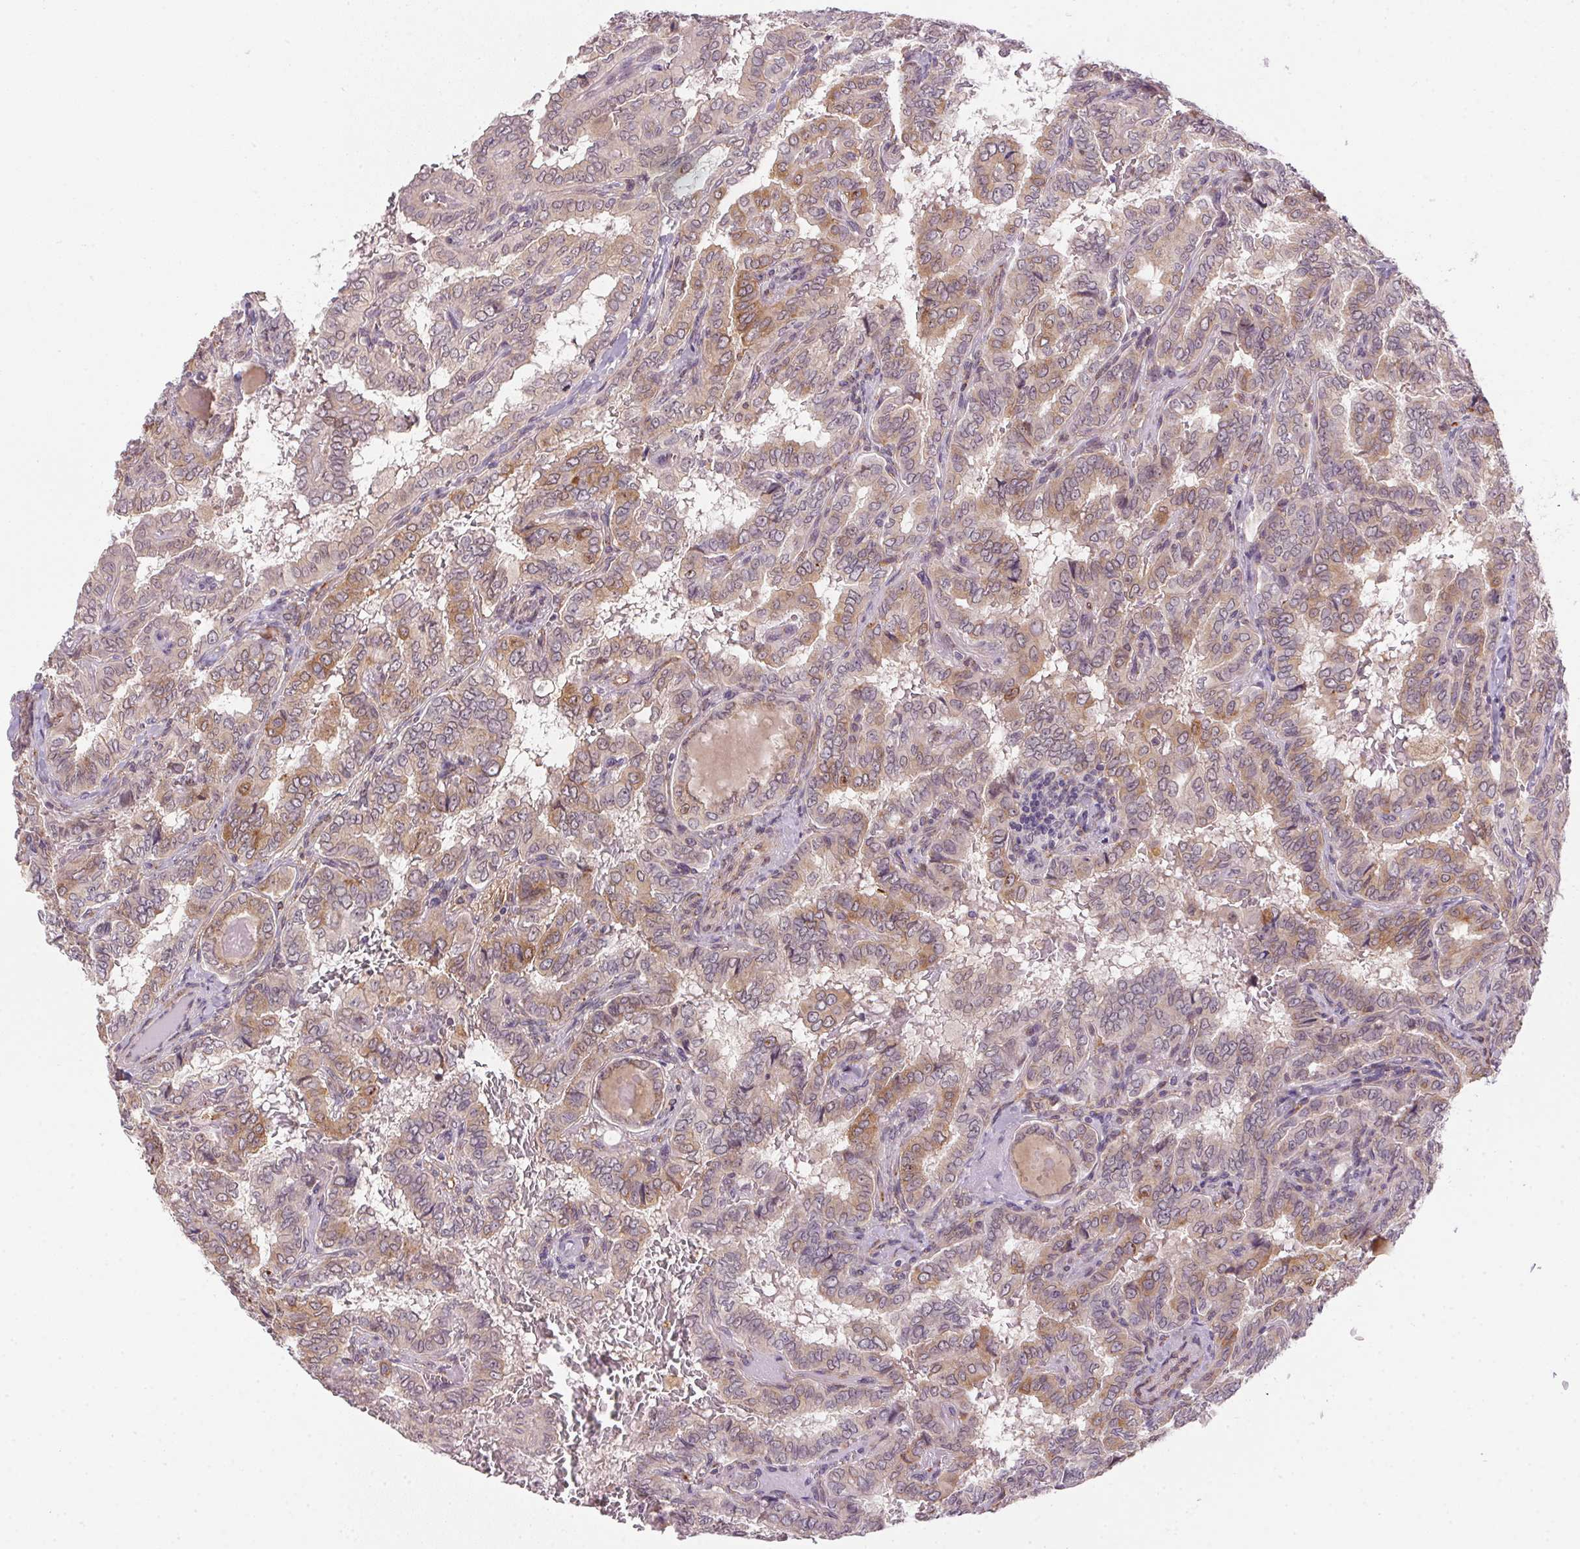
{"staining": {"intensity": "weak", "quantity": "25%-75%", "location": "cytoplasmic/membranous"}, "tissue": "thyroid cancer", "cell_type": "Tumor cells", "image_type": "cancer", "snomed": [{"axis": "morphology", "description": "Papillary adenocarcinoma, NOS"}, {"axis": "topography", "description": "Thyroid gland"}], "caption": "DAB (3,3'-diaminobenzidine) immunohistochemical staining of thyroid papillary adenocarcinoma shows weak cytoplasmic/membranous protein expression in approximately 25%-75% of tumor cells. The protein is stained brown, and the nuclei are stained in blue (DAB IHC with brightfield microscopy, high magnification).", "gene": "CFAP92", "patient": {"sex": "female", "age": 46}}